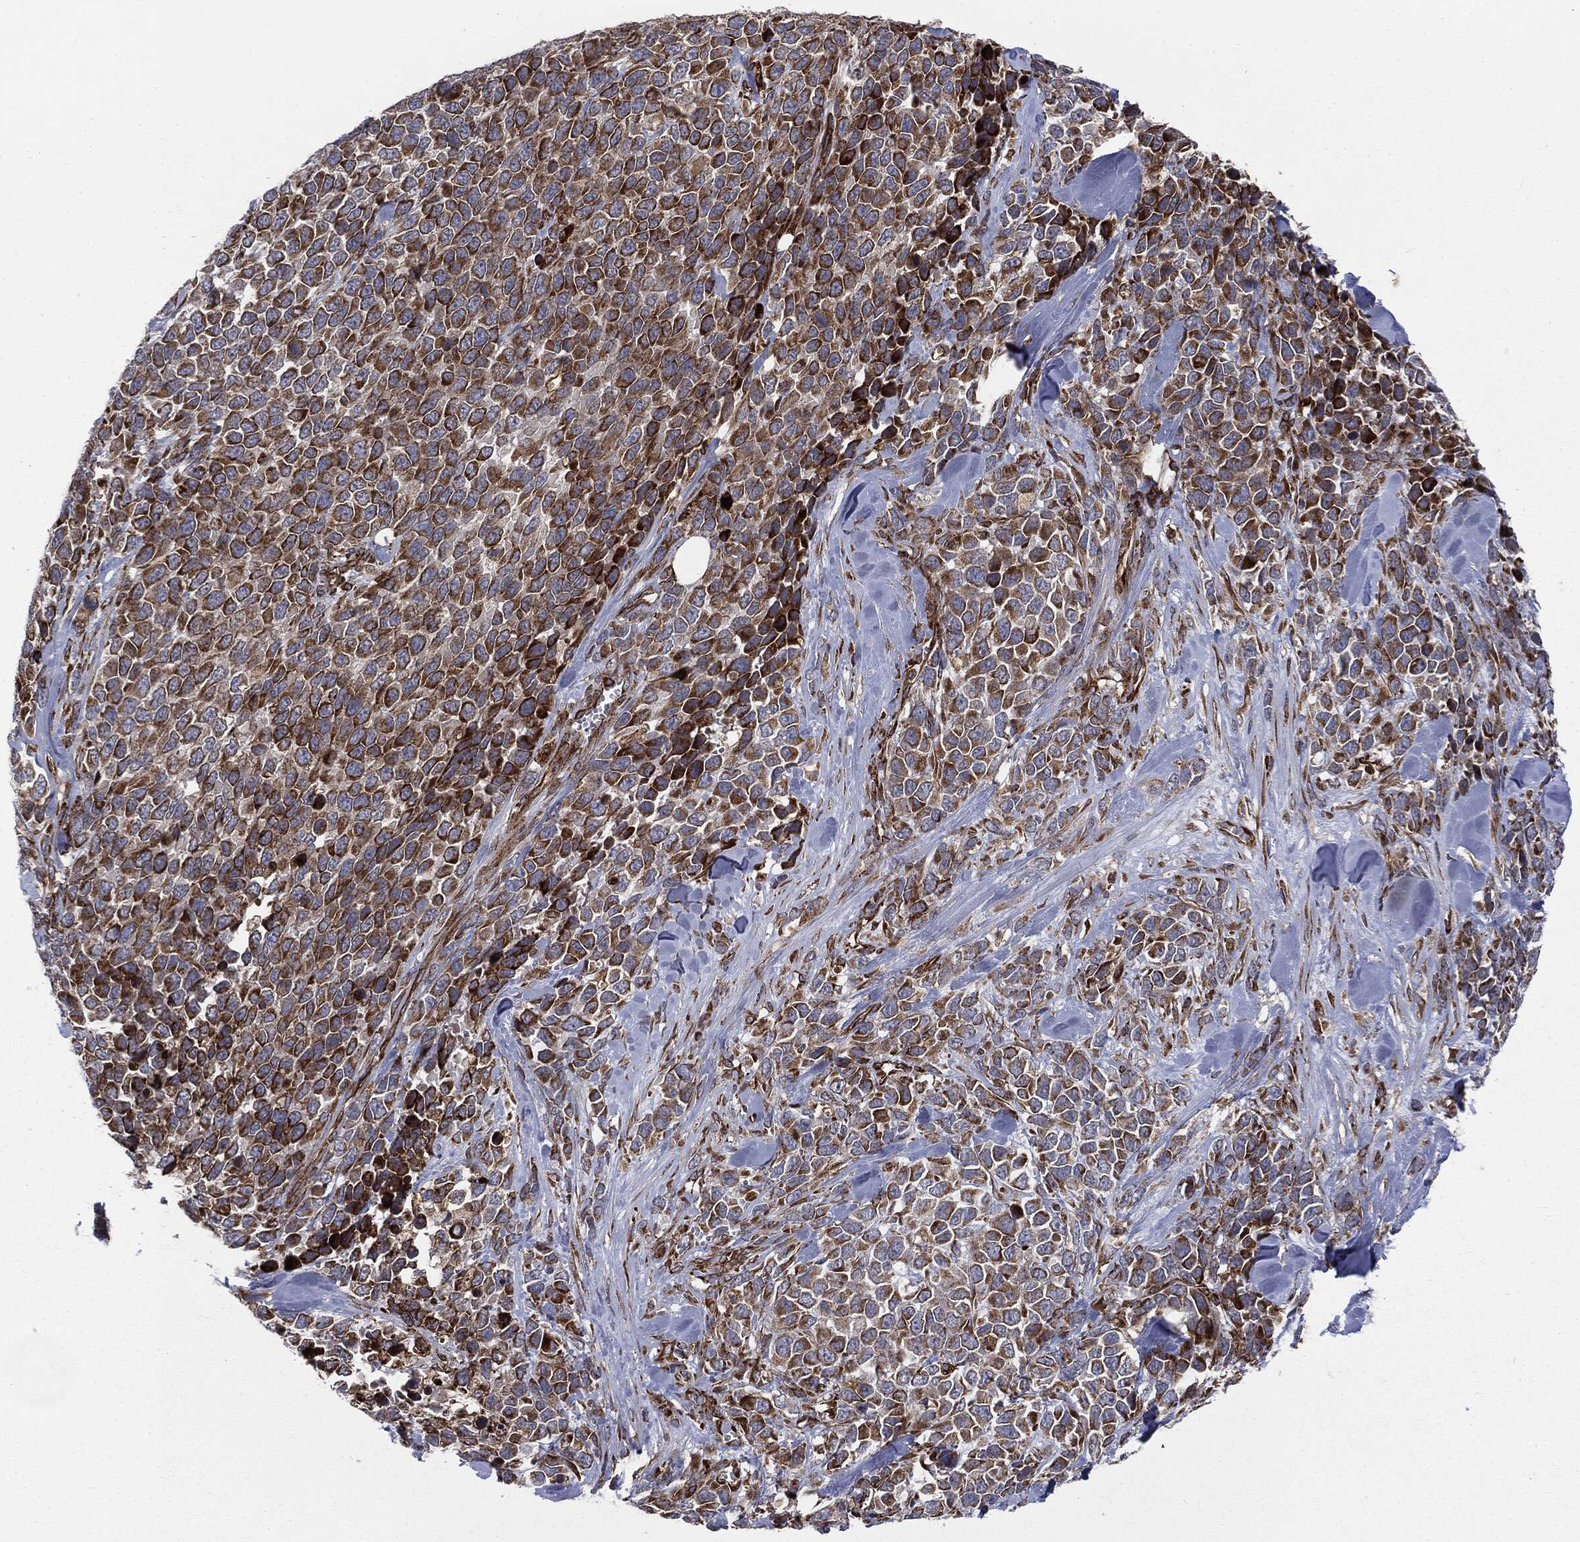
{"staining": {"intensity": "strong", "quantity": ">75%", "location": "cytoplasmic/membranous"}, "tissue": "melanoma", "cell_type": "Tumor cells", "image_type": "cancer", "snomed": [{"axis": "morphology", "description": "Malignant melanoma, Metastatic site"}, {"axis": "topography", "description": "Skin"}], "caption": "This histopathology image shows immunohistochemistry staining of human malignant melanoma (metastatic site), with high strong cytoplasmic/membranous expression in about >75% of tumor cells.", "gene": "CYLD", "patient": {"sex": "male", "age": 84}}